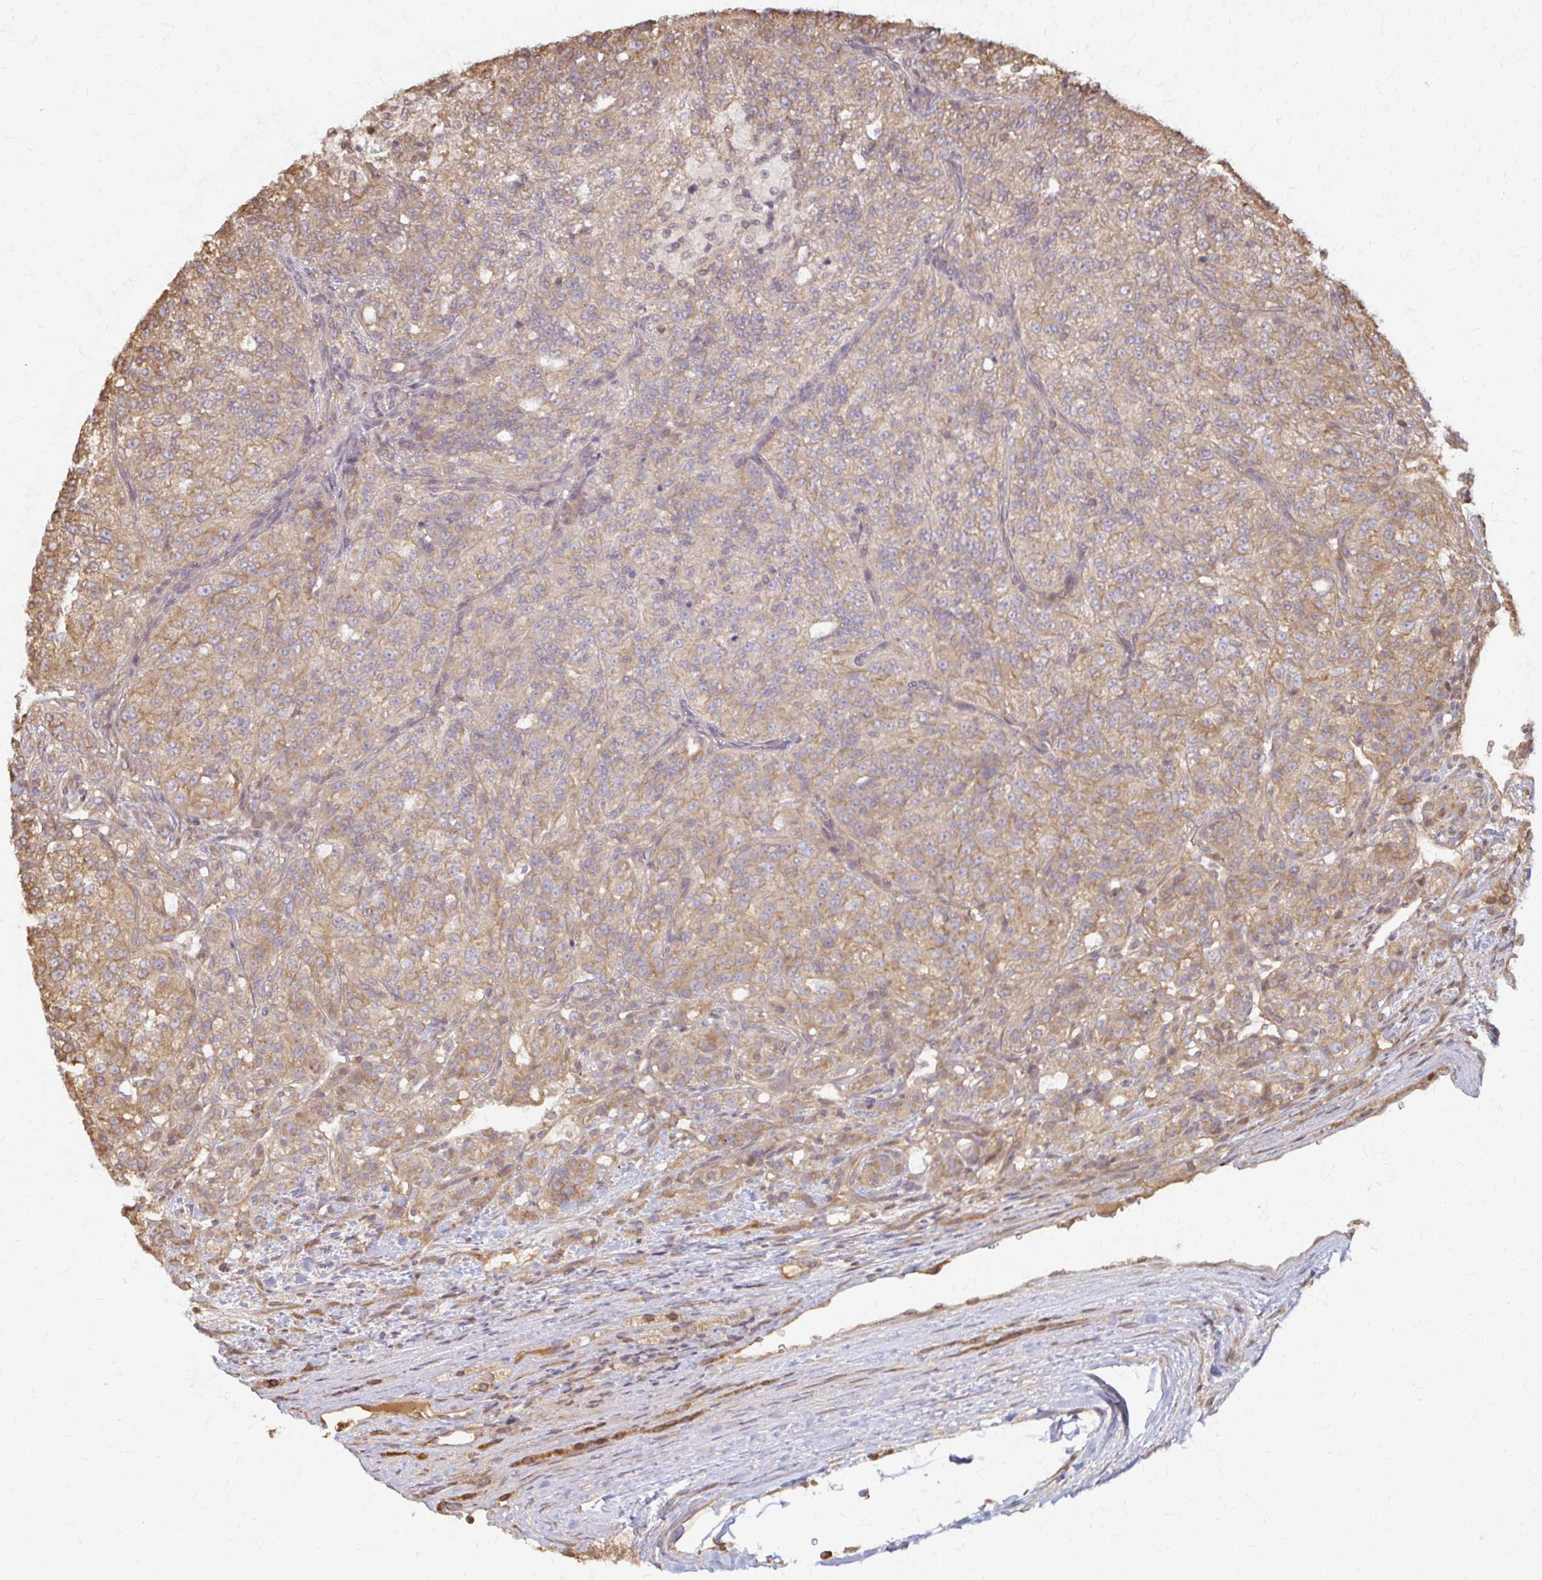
{"staining": {"intensity": "weak", "quantity": ">75%", "location": "cytoplasmic/membranous"}, "tissue": "renal cancer", "cell_type": "Tumor cells", "image_type": "cancer", "snomed": [{"axis": "morphology", "description": "Adenocarcinoma, NOS"}, {"axis": "topography", "description": "Kidney"}], "caption": "Immunohistochemical staining of renal cancer shows low levels of weak cytoplasmic/membranous protein expression in approximately >75% of tumor cells.", "gene": "ARHGAP35", "patient": {"sex": "female", "age": 63}}